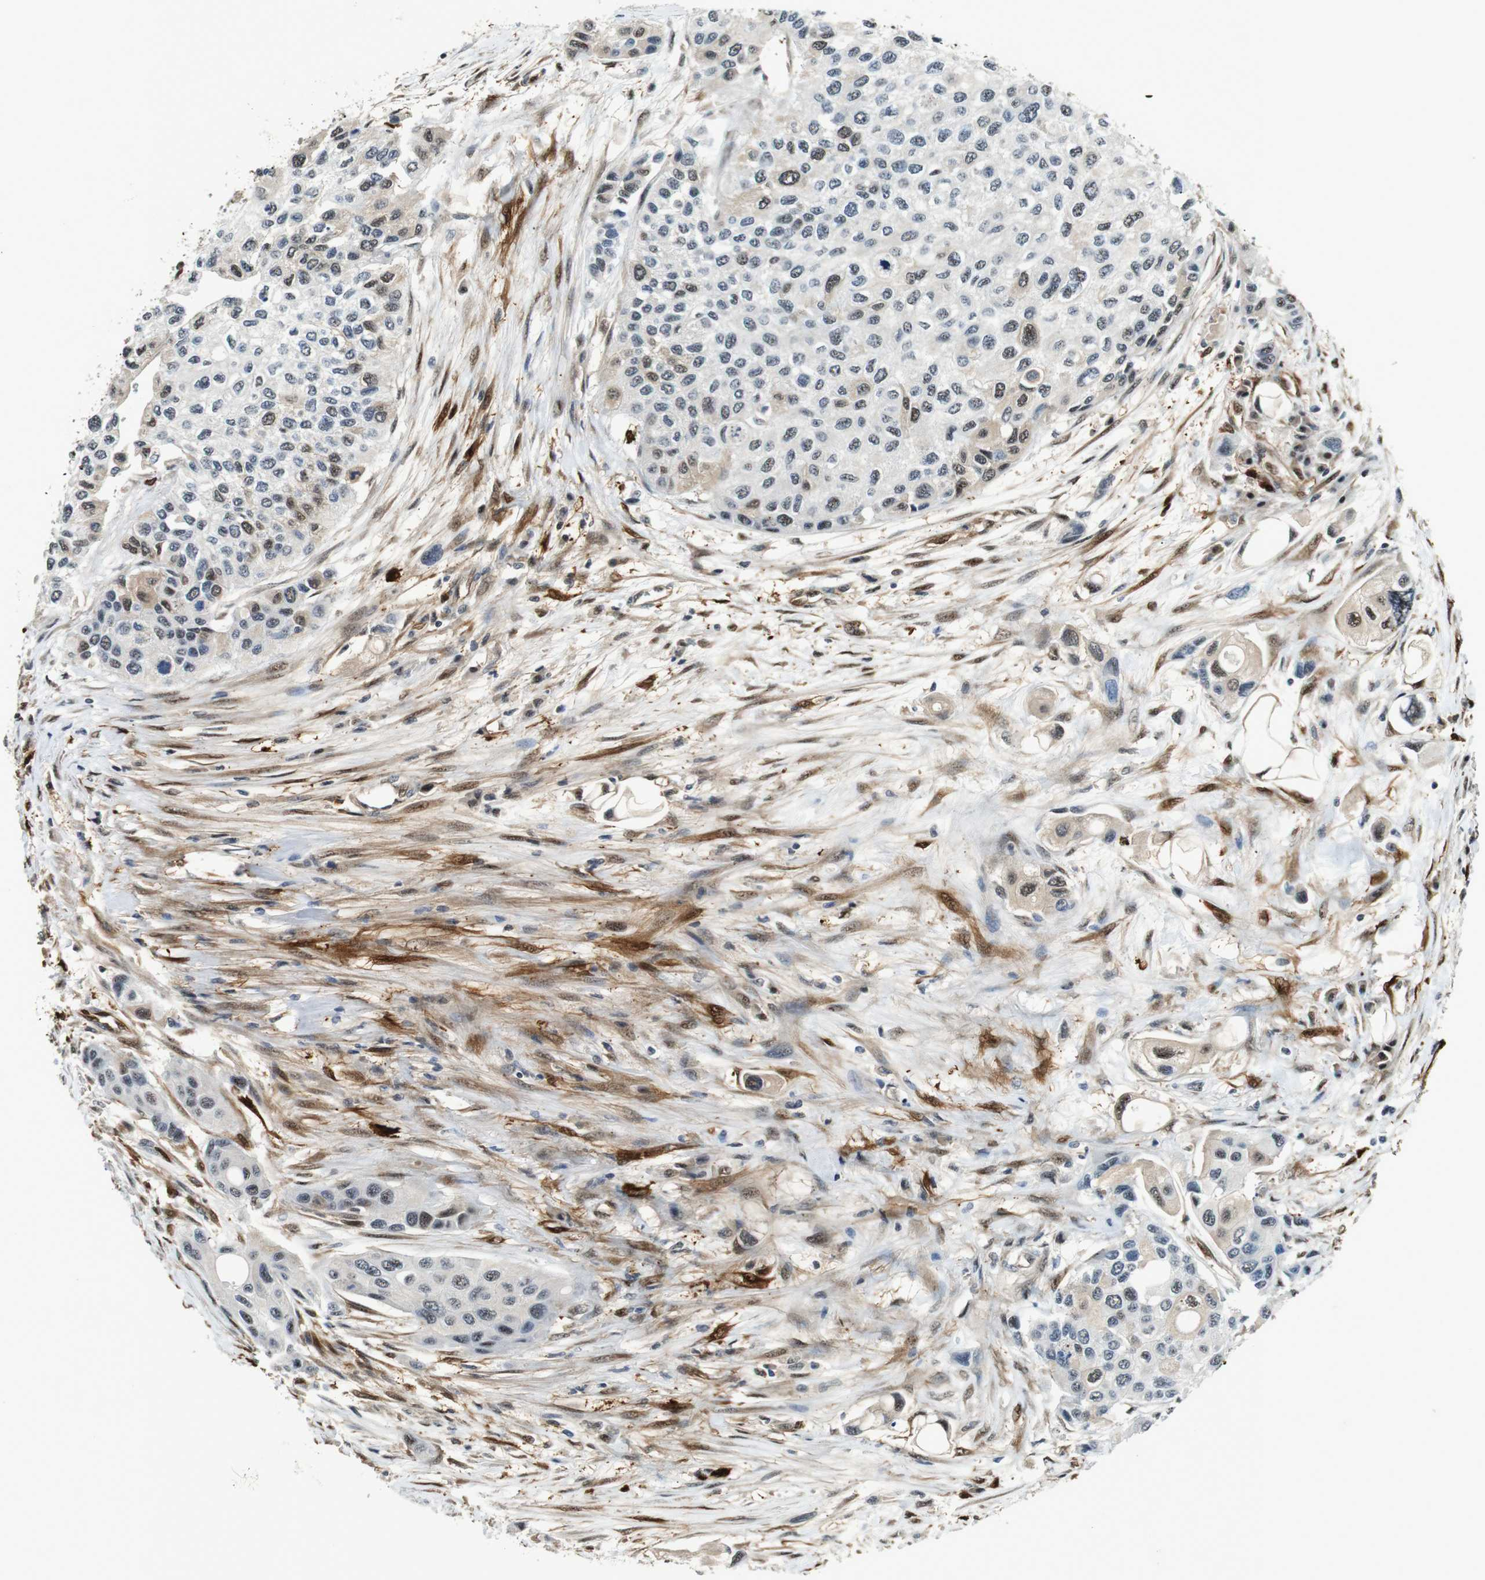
{"staining": {"intensity": "moderate", "quantity": "<25%", "location": "nuclear"}, "tissue": "urothelial cancer", "cell_type": "Tumor cells", "image_type": "cancer", "snomed": [{"axis": "morphology", "description": "Urothelial carcinoma, High grade"}, {"axis": "topography", "description": "Urinary bladder"}], "caption": "Urothelial cancer stained for a protein (brown) displays moderate nuclear positive staining in about <25% of tumor cells.", "gene": "LXN", "patient": {"sex": "female", "age": 56}}